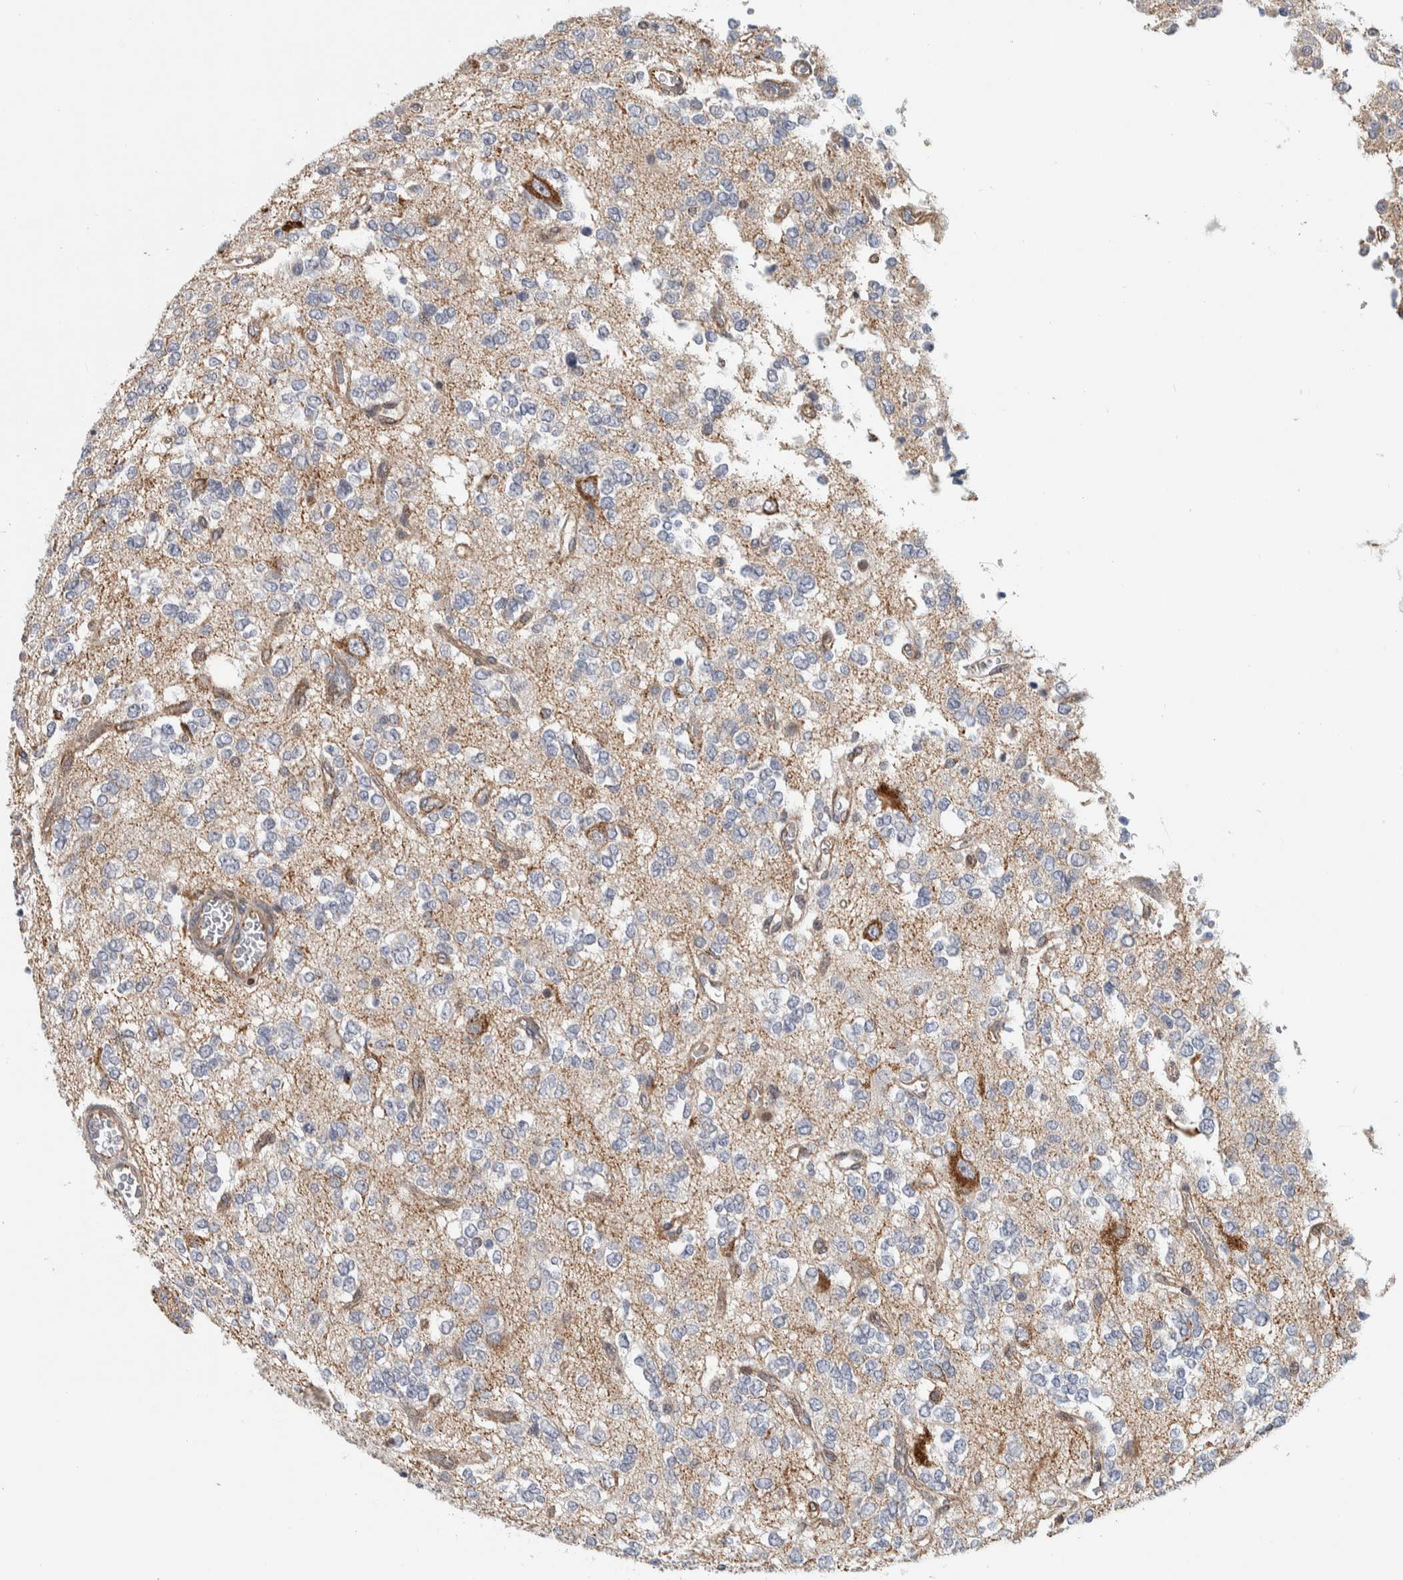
{"staining": {"intensity": "weak", "quantity": "<25%", "location": "cytoplasmic/membranous"}, "tissue": "glioma", "cell_type": "Tumor cells", "image_type": "cancer", "snomed": [{"axis": "morphology", "description": "Glioma, malignant, Low grade"}, {"axis": "topography", "description": "Brain"}], "caption": "An IHC photomicrograph of glioma is shown. There is no staining in tumor cells of glioma.", "gene": "AFP", "patient": {"sex": "male", "age": 38}}